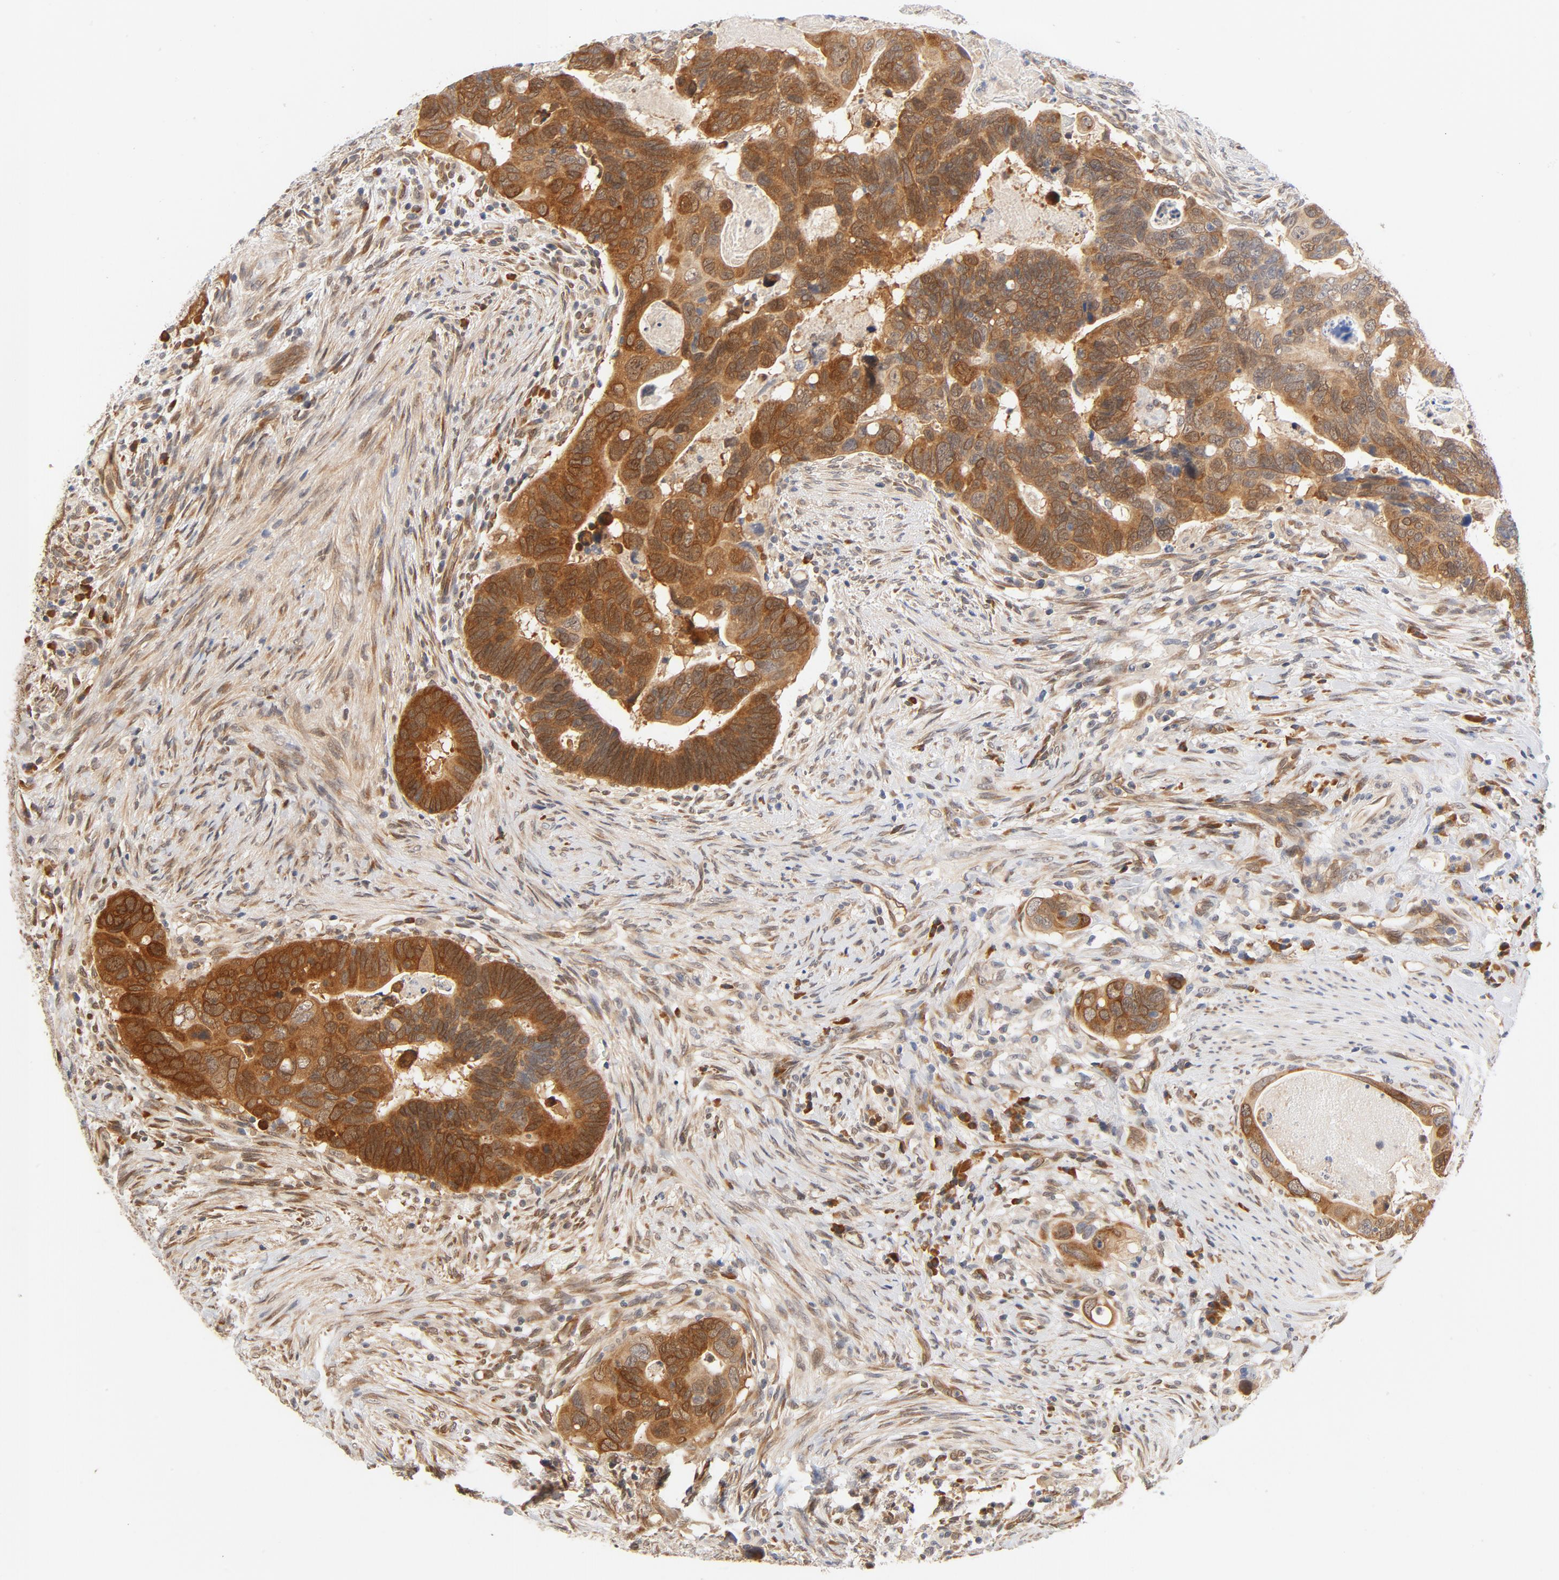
{"staining": {"intensity": "moderate", "quantity": ">75%", "location": "cytoplasmic/membranous"}, "tissue": "colorectal cancer", "cell_type": "Tumor cells", "image_type": "cancer", "snomed": [{"axis": "morphology", "description": "Adenocarcinoma, NOS"}, {"axis": "topography", "description": "Rectum"}], "caption": "DAB immunohistochemical staining of adenocarcinoma (colorectal) shows moderate cytoplasmic/membranous protein staining in approximately >75% of tumor cells. The staining was performed using DAB to visualize the protein expression in brown, while the nuclei were stained in blue with hematoxylin (Magnification: 20x).", "gene": "EIF4E", "patient": {"sex": "male", "age": 53}}